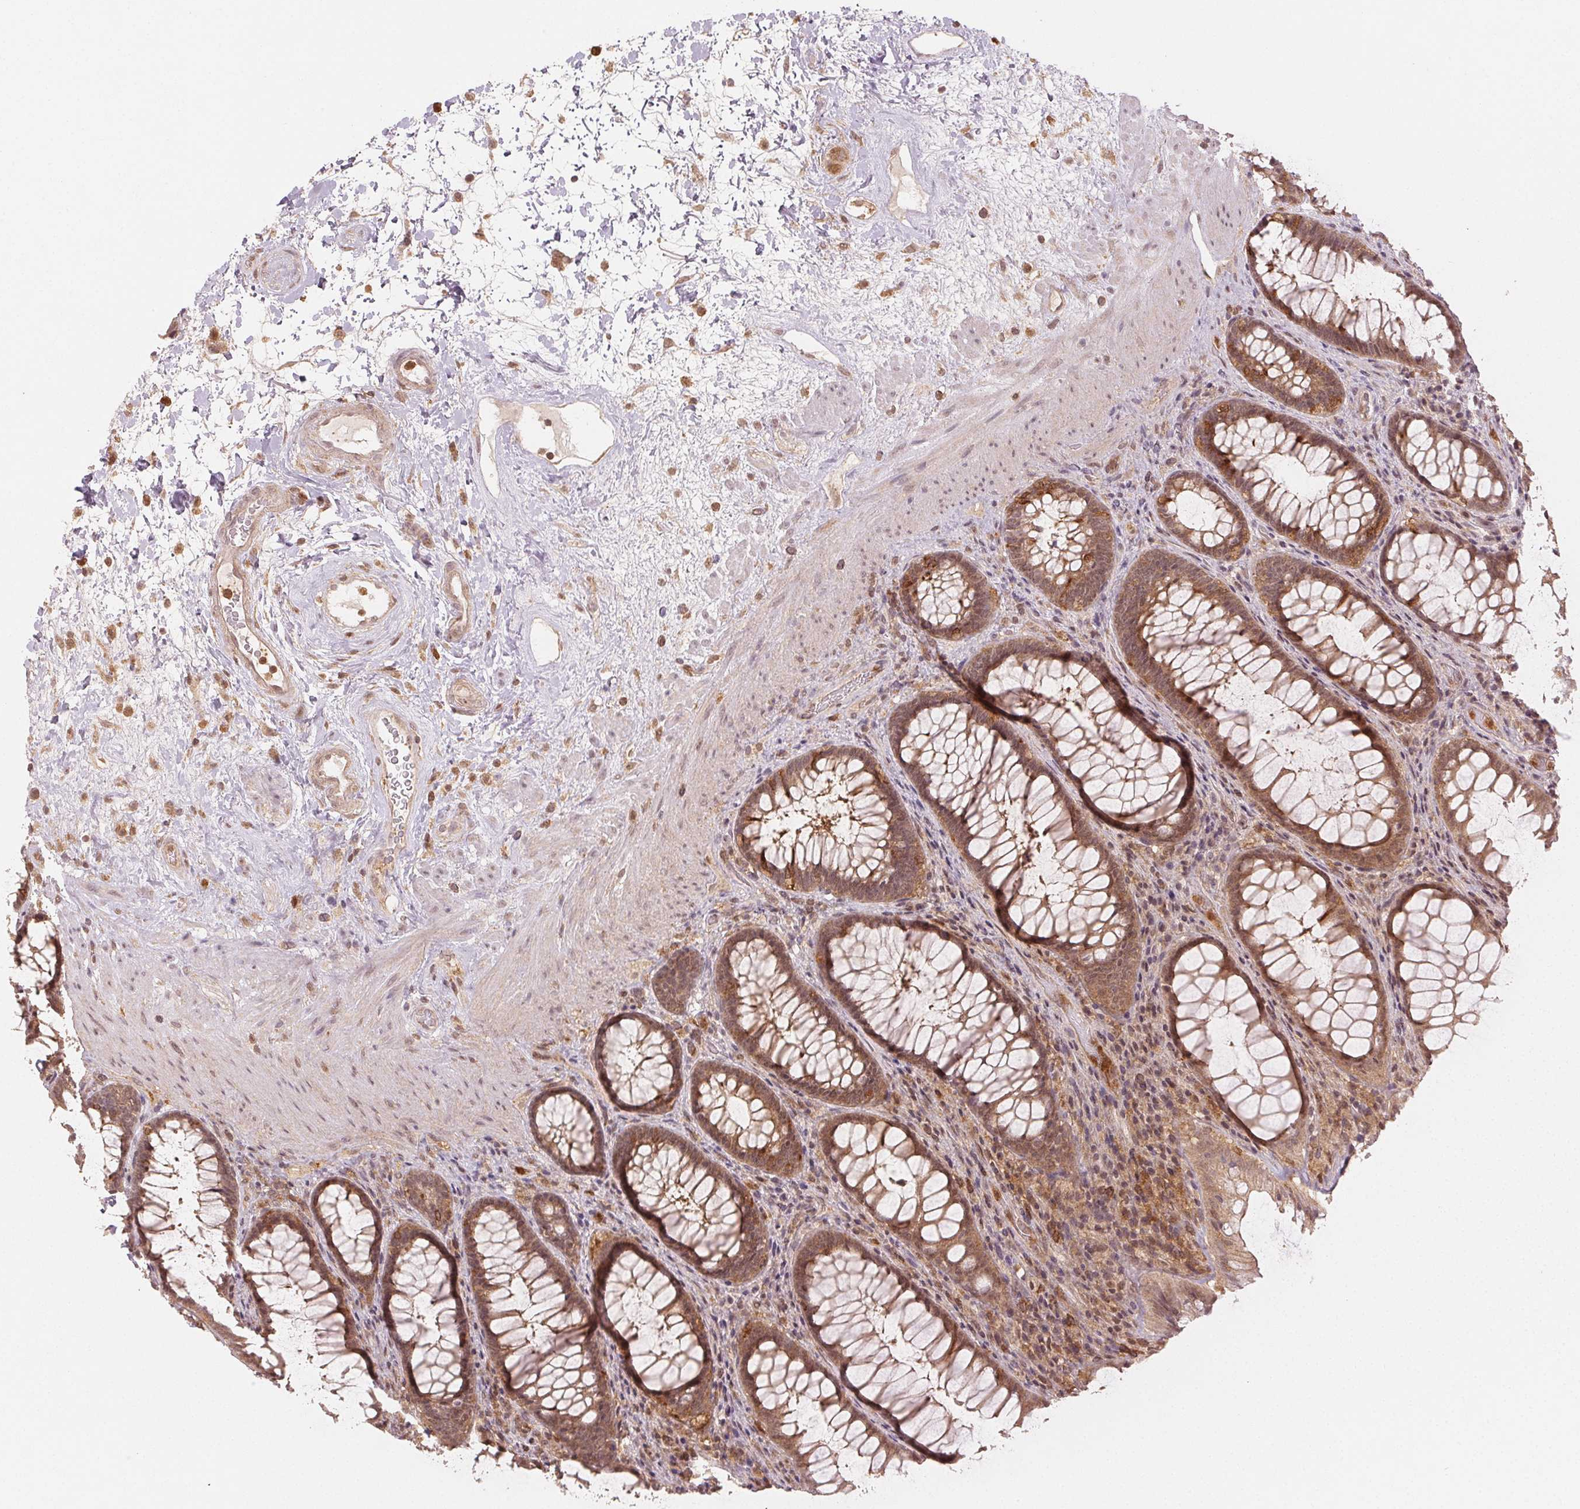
{"staining": {"intensity": "weak", "quantity": ">75%", "location": "cytoplasmic/membranous,nuclear"}, "tissue": "rectum", "cell_type": "Glandular cells", "image_type": "normal", "snomed": [{"axis": "morphology", "description": "Normal tissue, NOS"}, {"axis": "topography", "description": "Rectum"}], "caption": "IHC of benign human rectum exhibits low levels of weak cytoplasmic/membranous,nuclear expression in about >75% of glandular cells.", "gene": "MAPK14", "patient": {"sex": "male", "age": 72}}